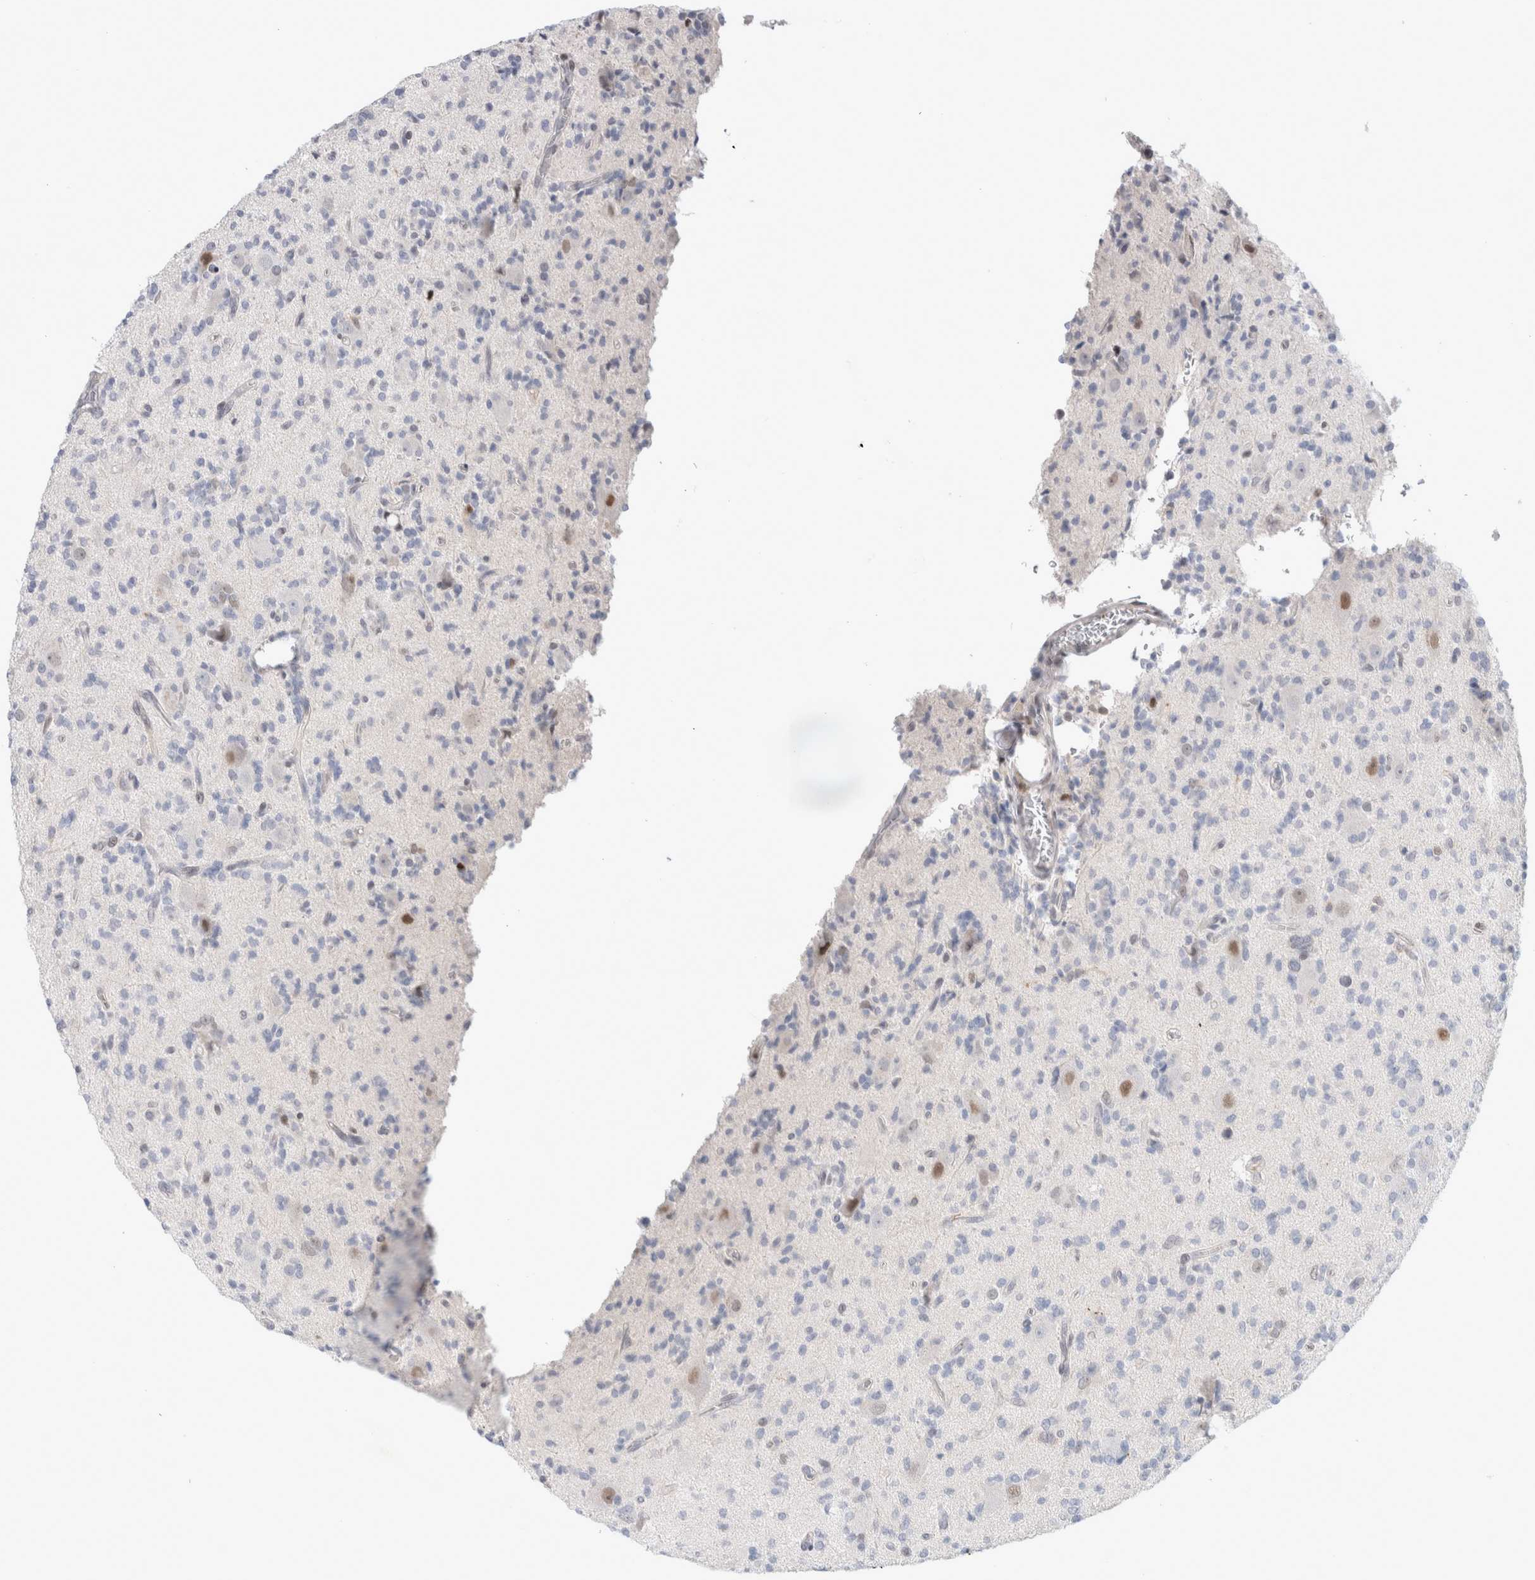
{"staining": {"intensity": "negative", "quantity": "none", "location": "none"}, "tissue": "glioma", "cell_type": "Tumor cells", "image_type": "cancer", "snomed": [{"axis": "morphology", "description": "Glioma, malignant, High grade"}, {"axis": "topography", "description": "Brain"}], "caption": "This is an immunohistochemistry image of human glioma. There is no staining in tumor cells.", "gene": "KNL1", "patient": {"sex": "male", "age": 34}}